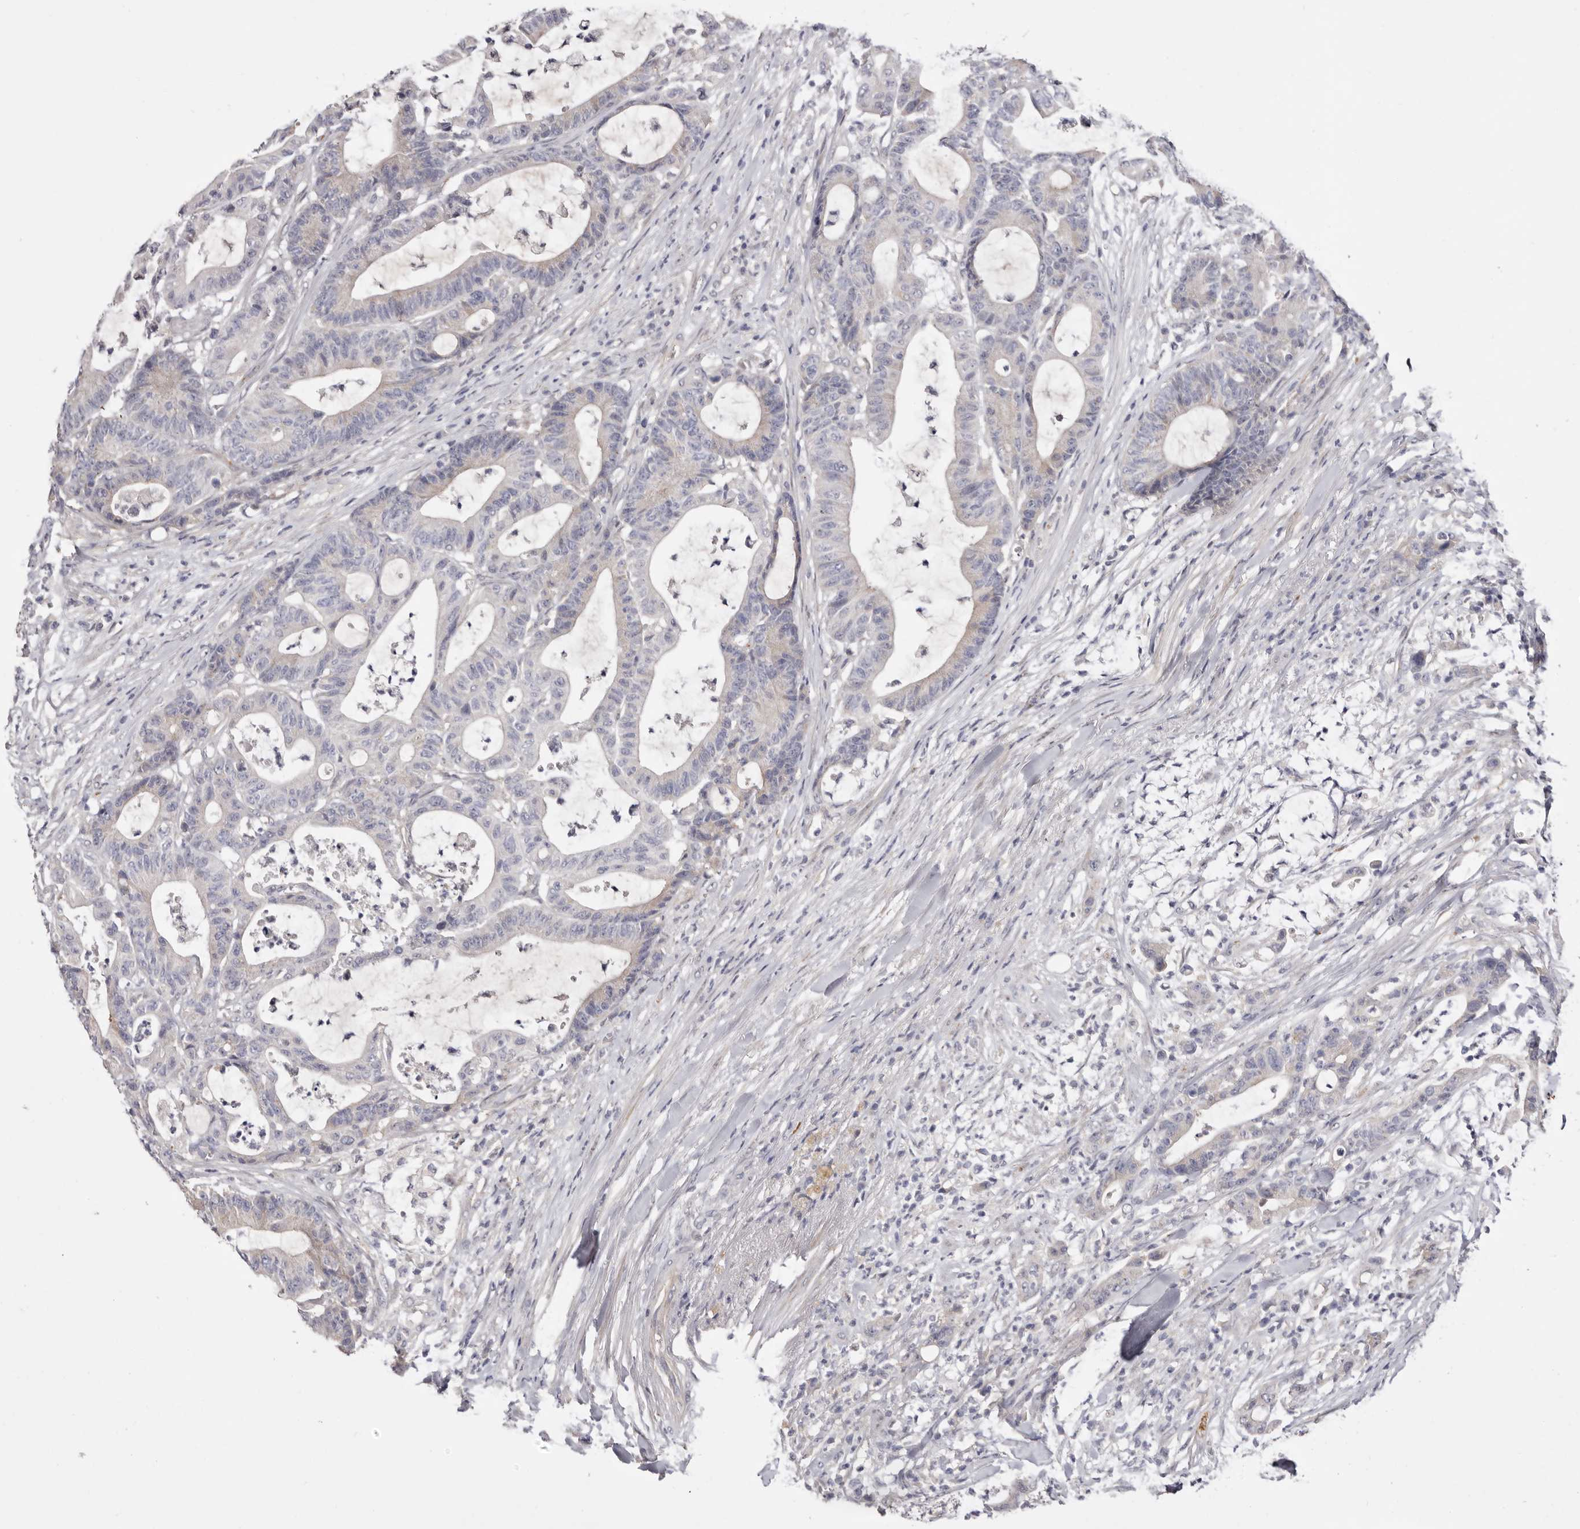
{"staining": {"intensity": "negative", "quantity": "none", "location": "none"}, "tissue": "colorectal cancer", "cell_type": "Tumor cells", "image_type": "cancer", "snomed": [{"axis": "morphology", "description": "Adenocarcinoma, NOS"}, {"axis": "topography", "description": "Colon"}], "caption": "Histopathology image shows no protein expression in tumor cells of adenocarcinoma (colorectal) tissue.", "gene": "LMLN", "patient": {"sex": "female", "age": 84}}